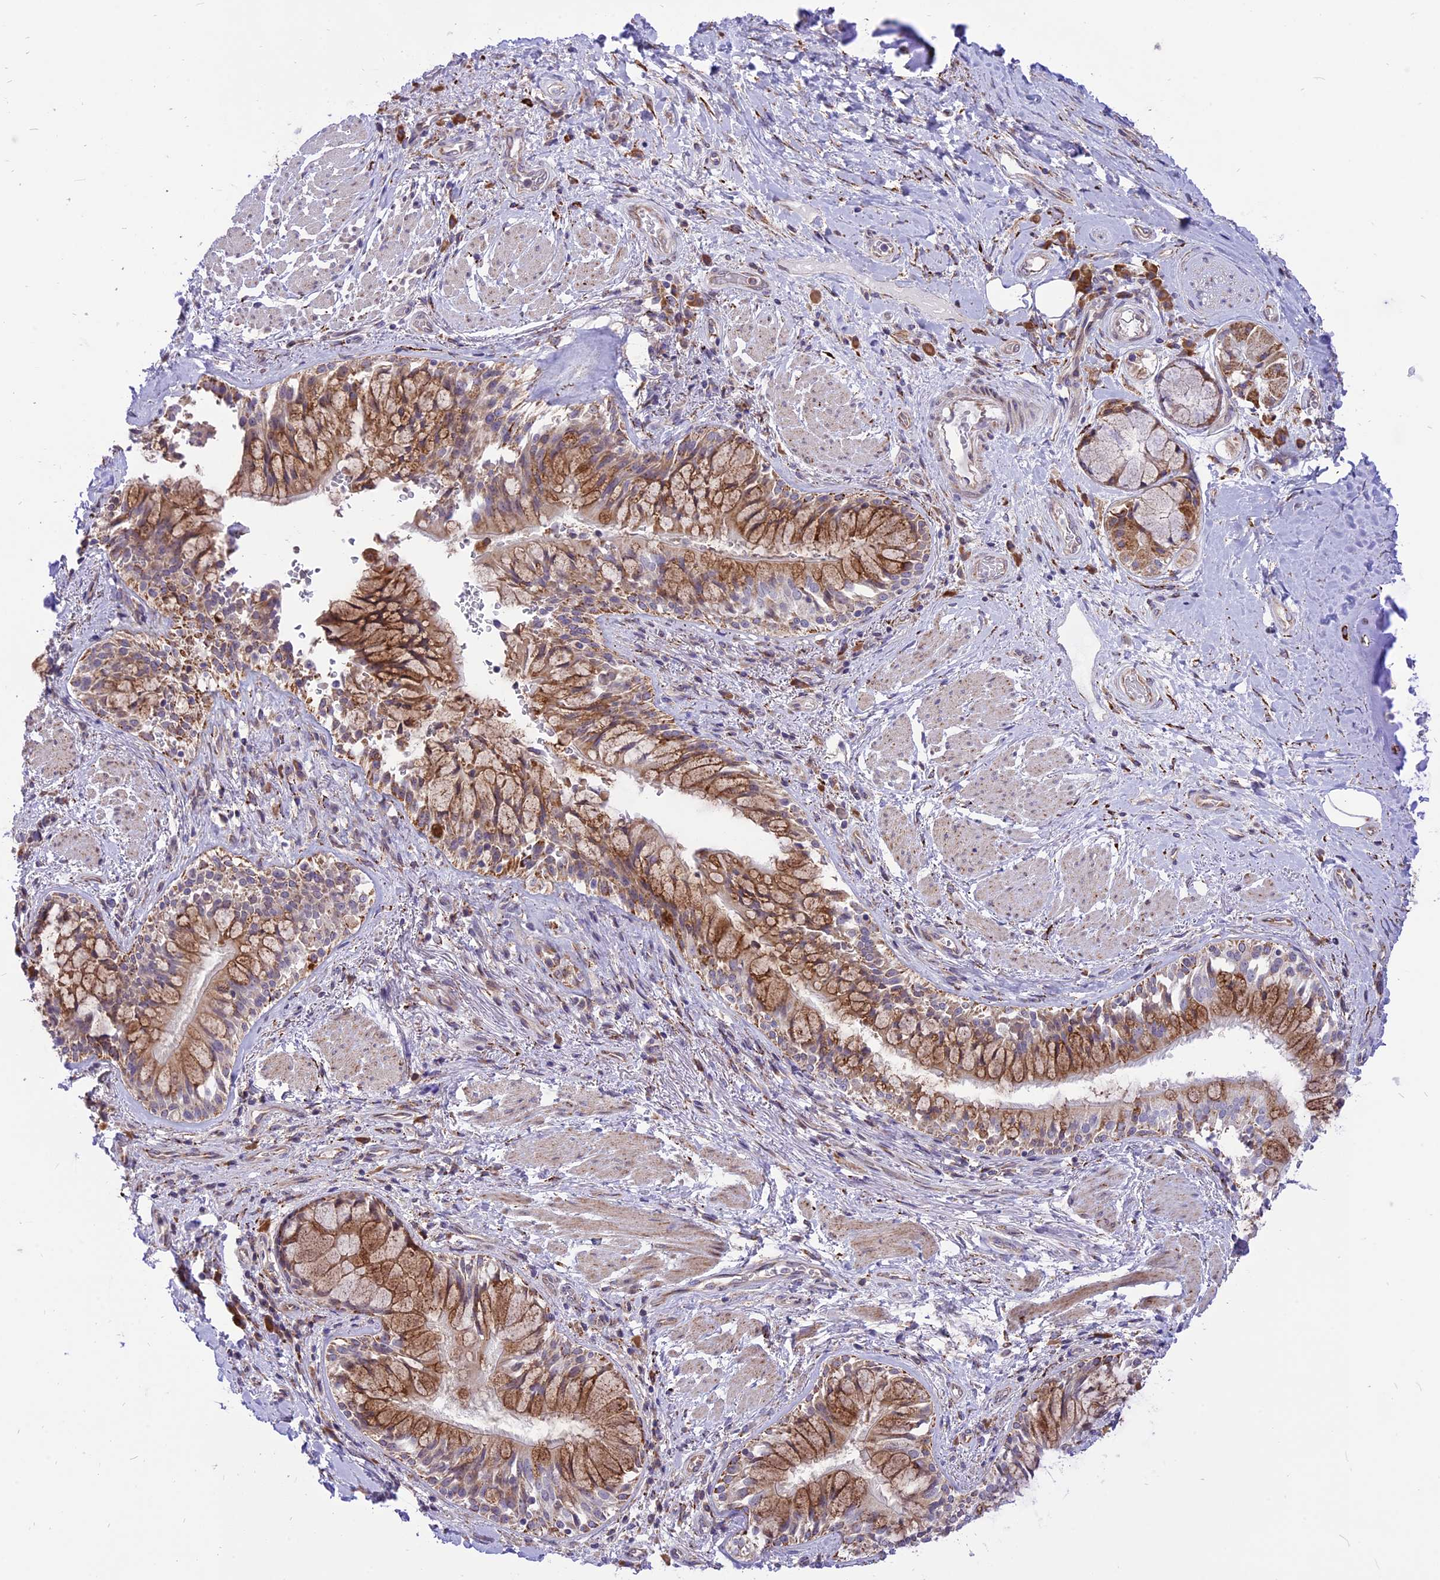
{"staining": {"intensity": "moderate", "quantity": ">75%", "location": "cytoplasmic/membranous"}, "tissue": "soft tissue", "cell_type": "Fibroblasts", "image_type": "normal", "snomed": [{"axis": "morphology", "description": "Normal tissue, NOS"}, {"axis": "morphology", "description": "Squamous cell carcinoma, NOS"}, {"axis": "topography", "description": "Bronchus"}, {"axis": "topography", "description": "Lung"}], "caption": "Fibroblasts demonstrate medium levels of moderate cytoplasmic/membranous expression in approximately >75% of cells in benign human soft tissue. (IHC, brightfield microscopy, high magnification).", "gene": "ARMCX6", "patient": {"sex": "male", "age": 64}}